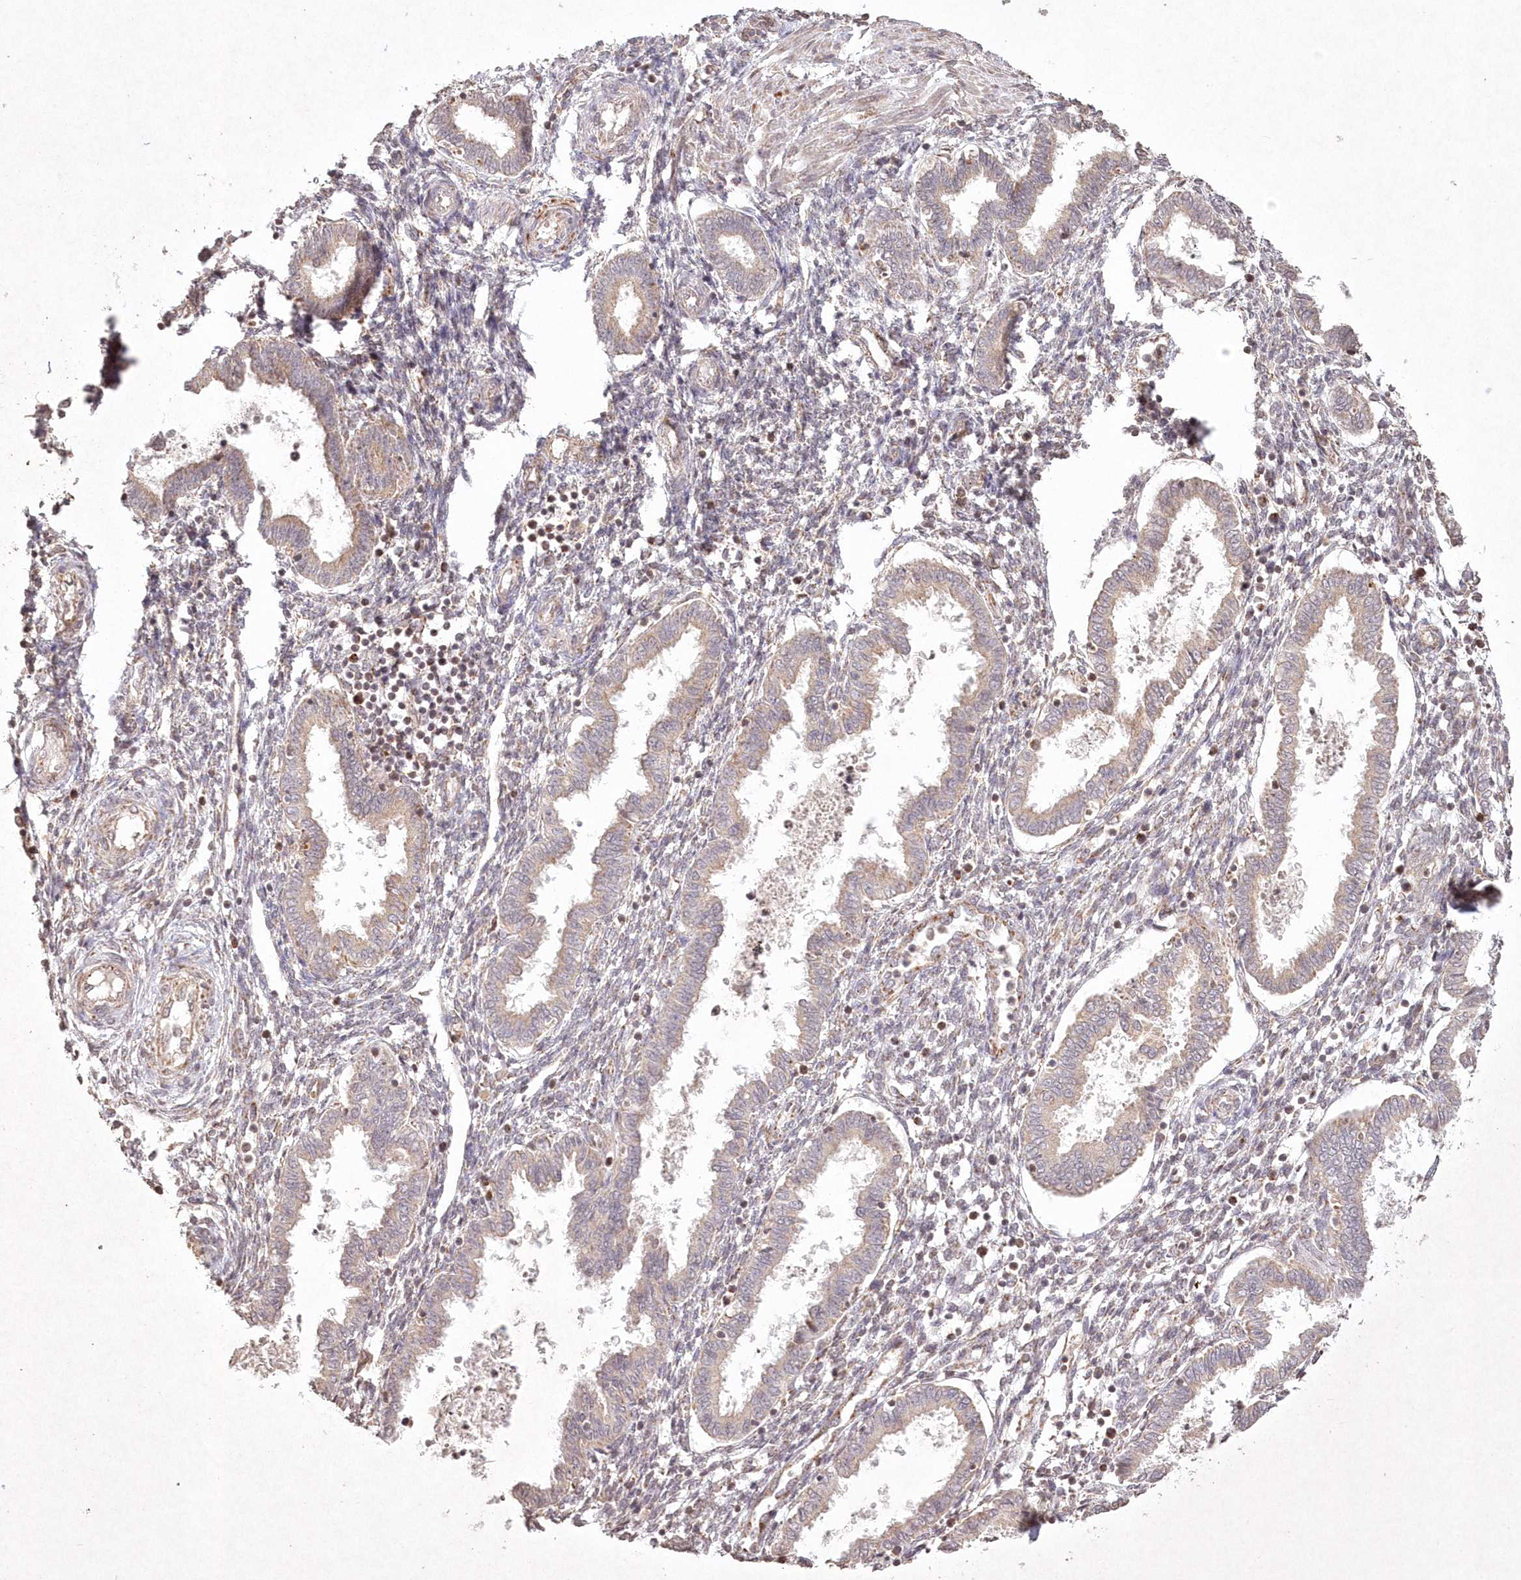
{"staining": {"intensity": "moderate", "quantity": "25%-75%", "location": "cytoplasmic/membranous"}, "tissue": "endometrium", "cell_type": "Cells in endometrial stroma", "image_type": "normal", "snomed": [{"axis": "morphology", "description": "Normal tissue, NOS"}, {"axis": "topography", "description": "Endometrium"}], "caption": "Immunohistochemistry photomicrograph of unremarkable endometrium: endometrium stained using immunohistochemistry (IHC) displays medium levels of moderate protein expression localized specifically in the cytoplasmic/membranous of cells in endometrial stroma, appearing as a cytoplasmic/membranous brown color.", "gene": "LRPPRC", "patient": {"sex": "female", "age": 33}}